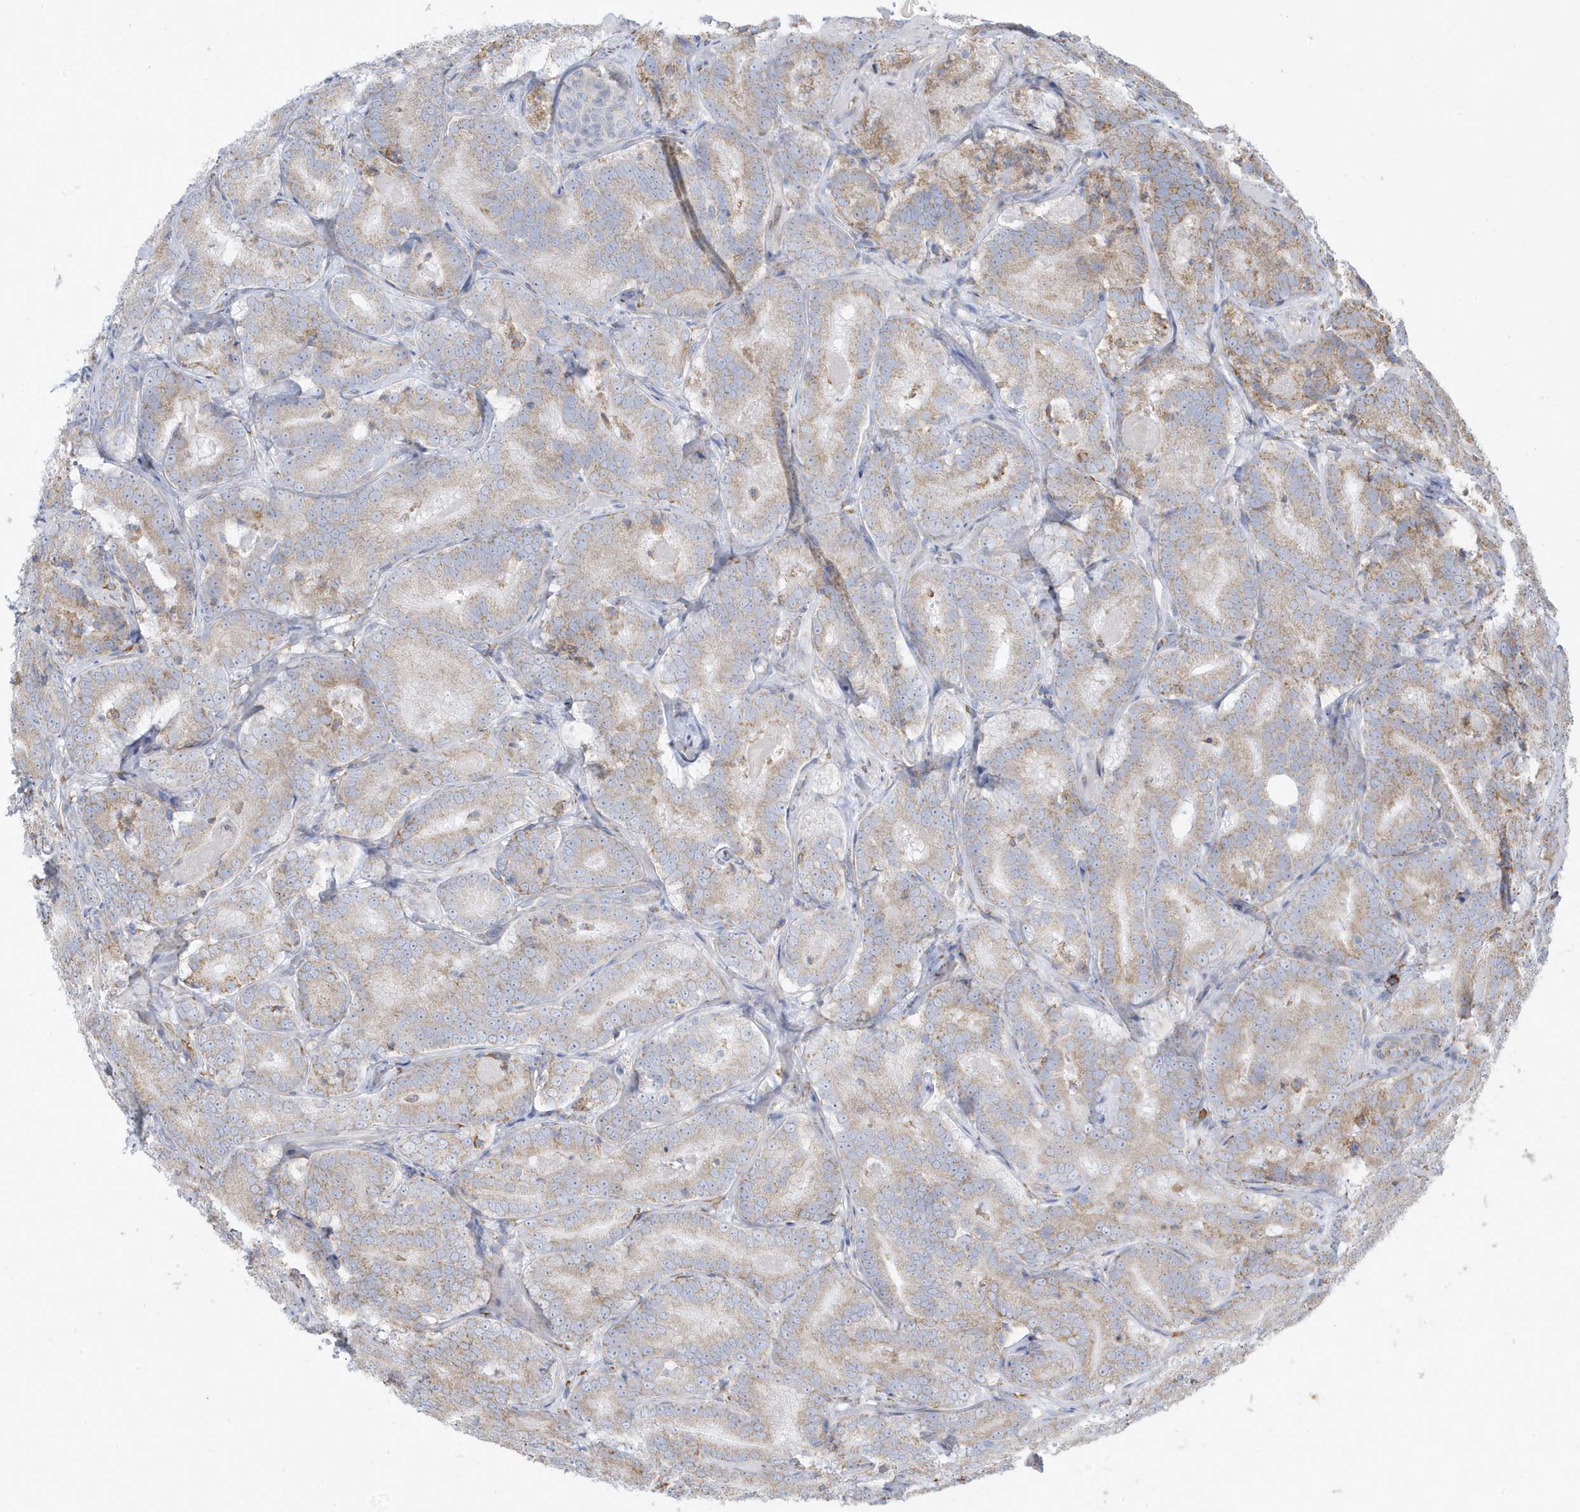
{"staining": {"intensity": "weak", "quantity": ">75%", "location": "cytoplasmic/membranous"}, "tissue": "prostate cancer", "cell_type": "Tumor cells", "image_type": "cancer", "snomed": [{"axis": "morphology", "description": "Adenocarcinoma, High grade"}, {"axis": "topography", "description": "Prostate"}], "caption": "Immunohistochemistry photomicrograph of human prostate high-grade adenocarcinoma stained for a protein (brown), which shows low levels of weak cytoplasmic/membranous positivity in about >75% of tumor cells.", "gene": "DCAF1", "patient": {"sex": "male", "age": 57}}